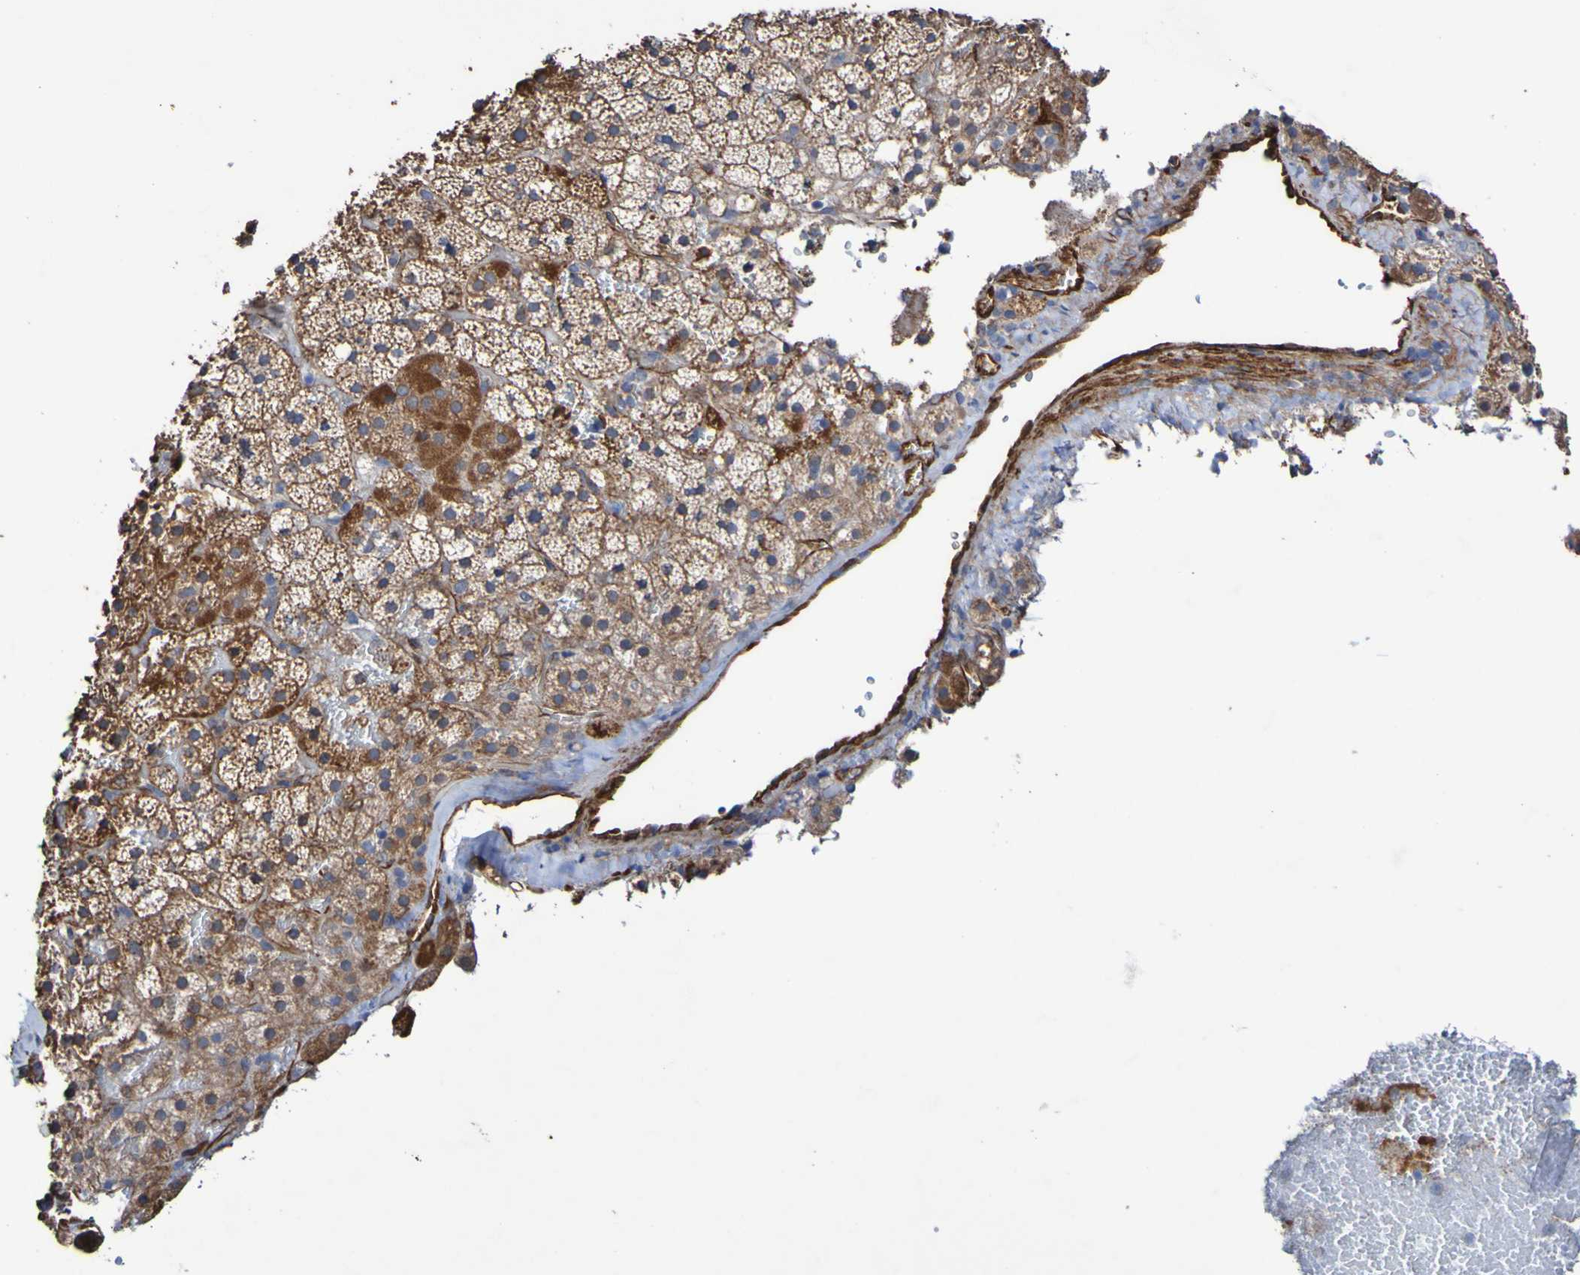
{"staining": {"intensity": "moderate", "quantity": ">75%", "location": "cytoplasmic/membranous"}, "tissue": "adrenal gland", "cell_type": "Glandular cells", "image_type": "normal", "snomed": [{"axis": "morphology", "description": "Normal tissue, NOS"}, {"axis": "topography", "description": "Adrenal gland"}], "caption": "The image reveals immunohistochemical staining of benign adrenal gland. There is moderate cytoplasmic/membranous positivity is seen in about >75% of glandular cells. (IHC, brightfield microscopy, high magnification).", "gene": "ELMOD3", "patient": {"sex": "female", "age": 59}}